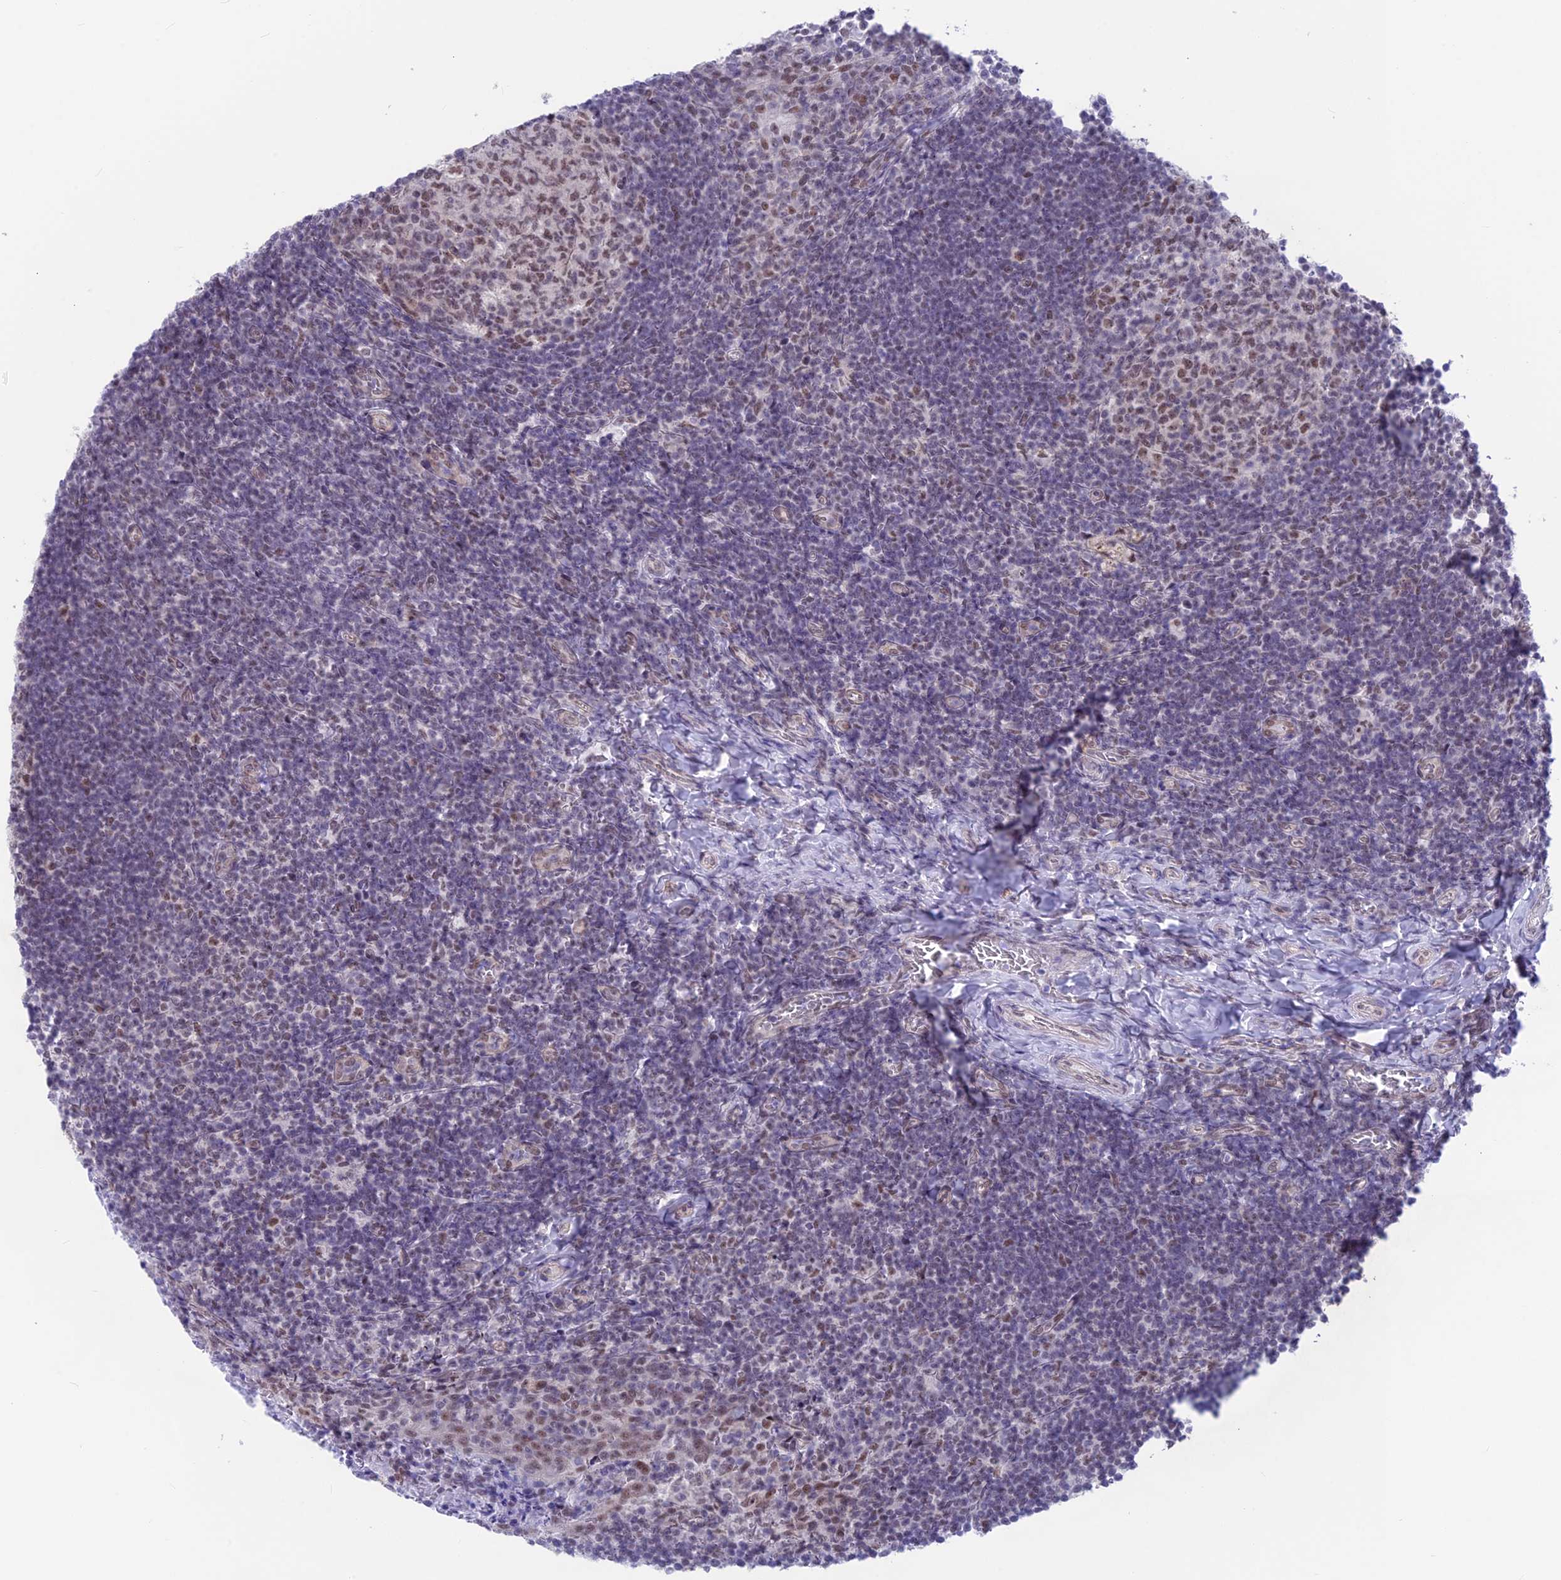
{"staining": {"intensity": "moderate", "quantity": ">75%", "location": "nuclear"}, "tissue": "tonsil", "cell_type": "Germinal center cells", "image_type": "normal", "snomed": [{"axis": "morphology", "description": "Normal tissue, NOS"}, {"axis": "topography", "description": "Tonsil"}], "caption": "Protein positivity by immunohistochemistry demonstrates moderate nuclear positivity in about >75% of germinal center cells in normal tonsil. (Stains: DAB (3,3'-diaminobenzidine) in brown, nuclei in blue, Microscopy: brightfield microscopy at high magnification).", "gene": "SRSF5", "patient": {"sex": "female", "age": 10}}